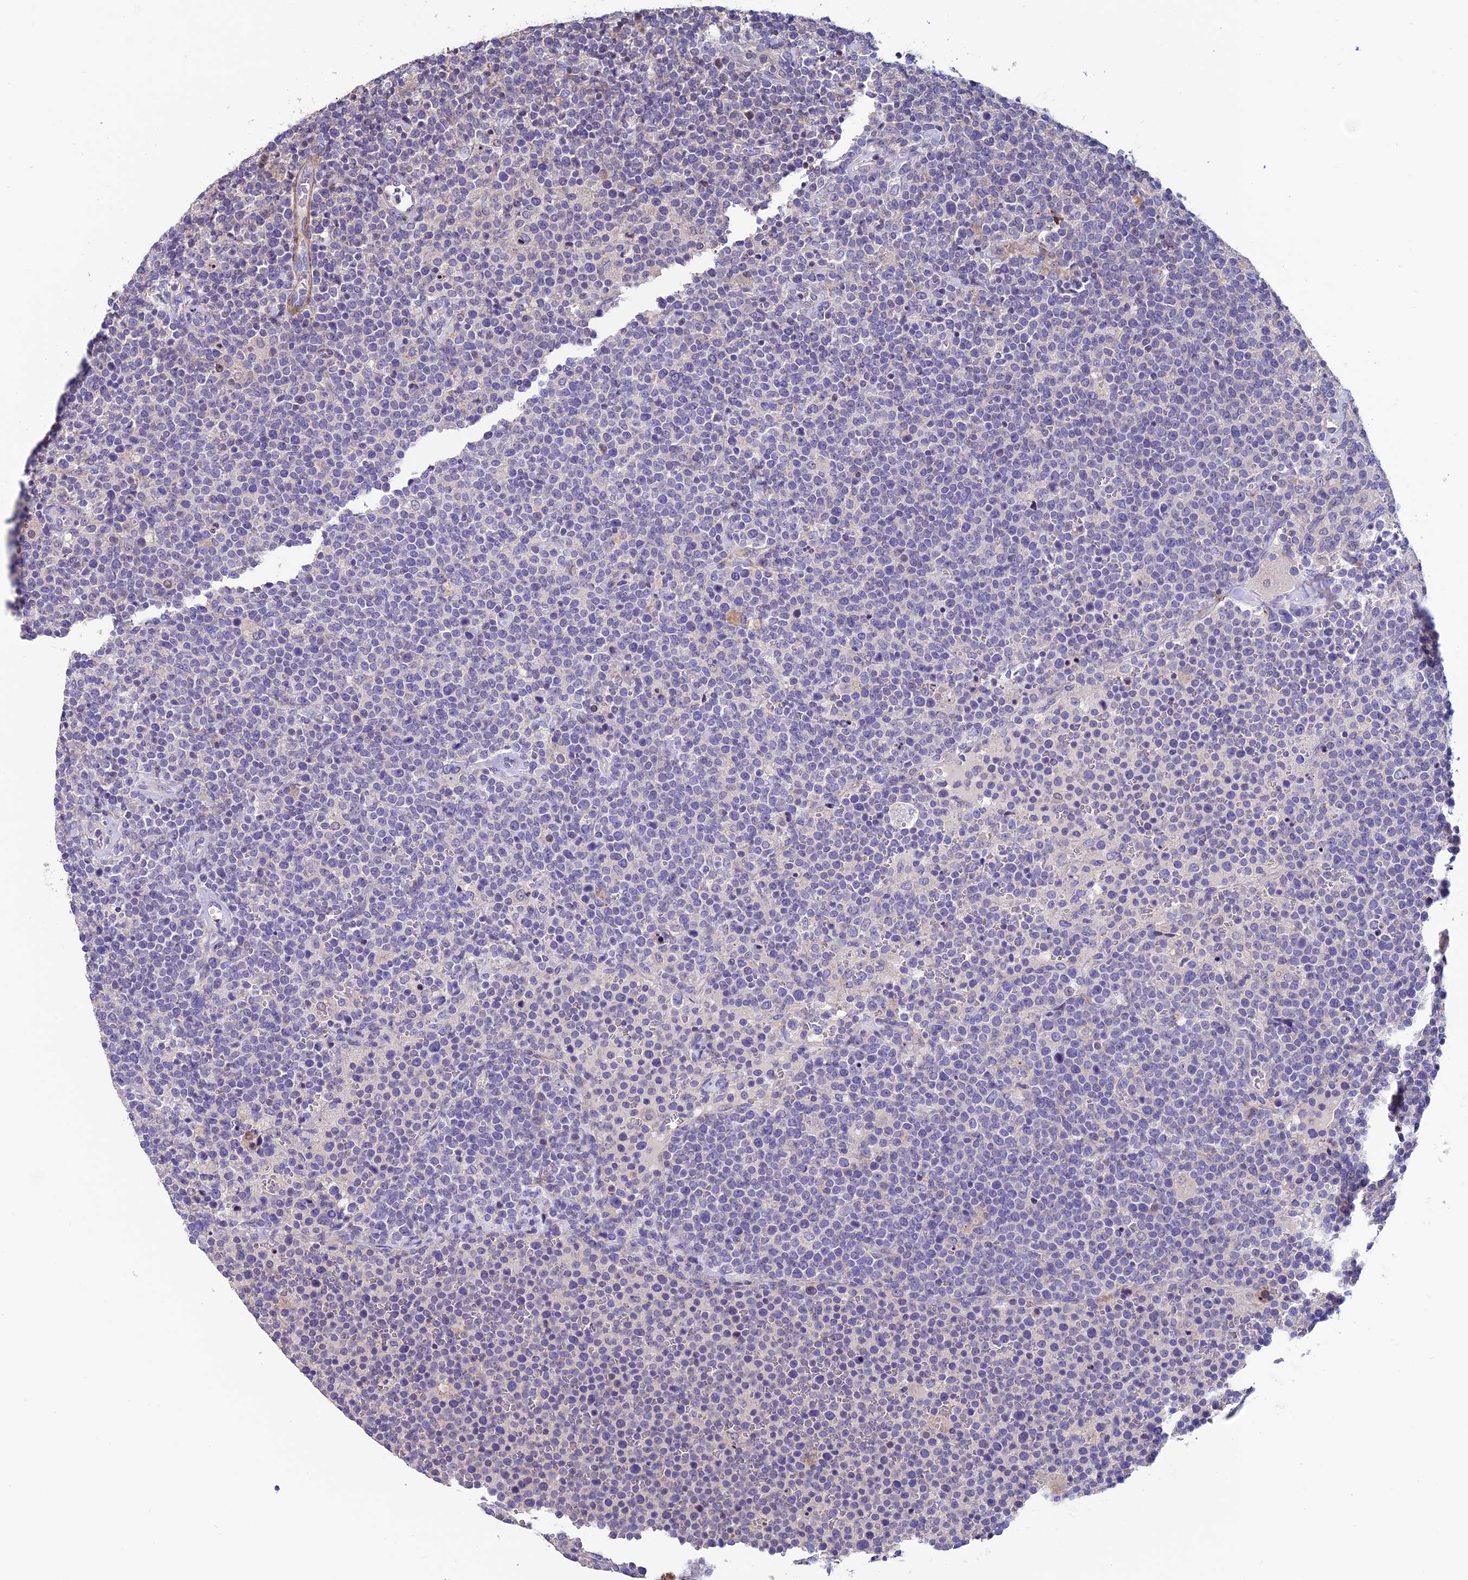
{"staining": {"intensity": "negative", "quantity": "none", "location": "none"}, "tissue": "lymphoma", "cell_type": "Tumor cells", "image_type": "cancer", "snomed": [{"axis": "morphology", "description": "Malignant lymphoma, non-Hodgkin's type, High grade"}, {"axis": "topography", "description": "Lymph node"}], "caption": "Tumor cells show no significant protein staining in malignant lymphoma, non-Hodgkin's type (high-grade).", "gene": "FAM178B", "patient": {"sex": "male", "age": 61}}